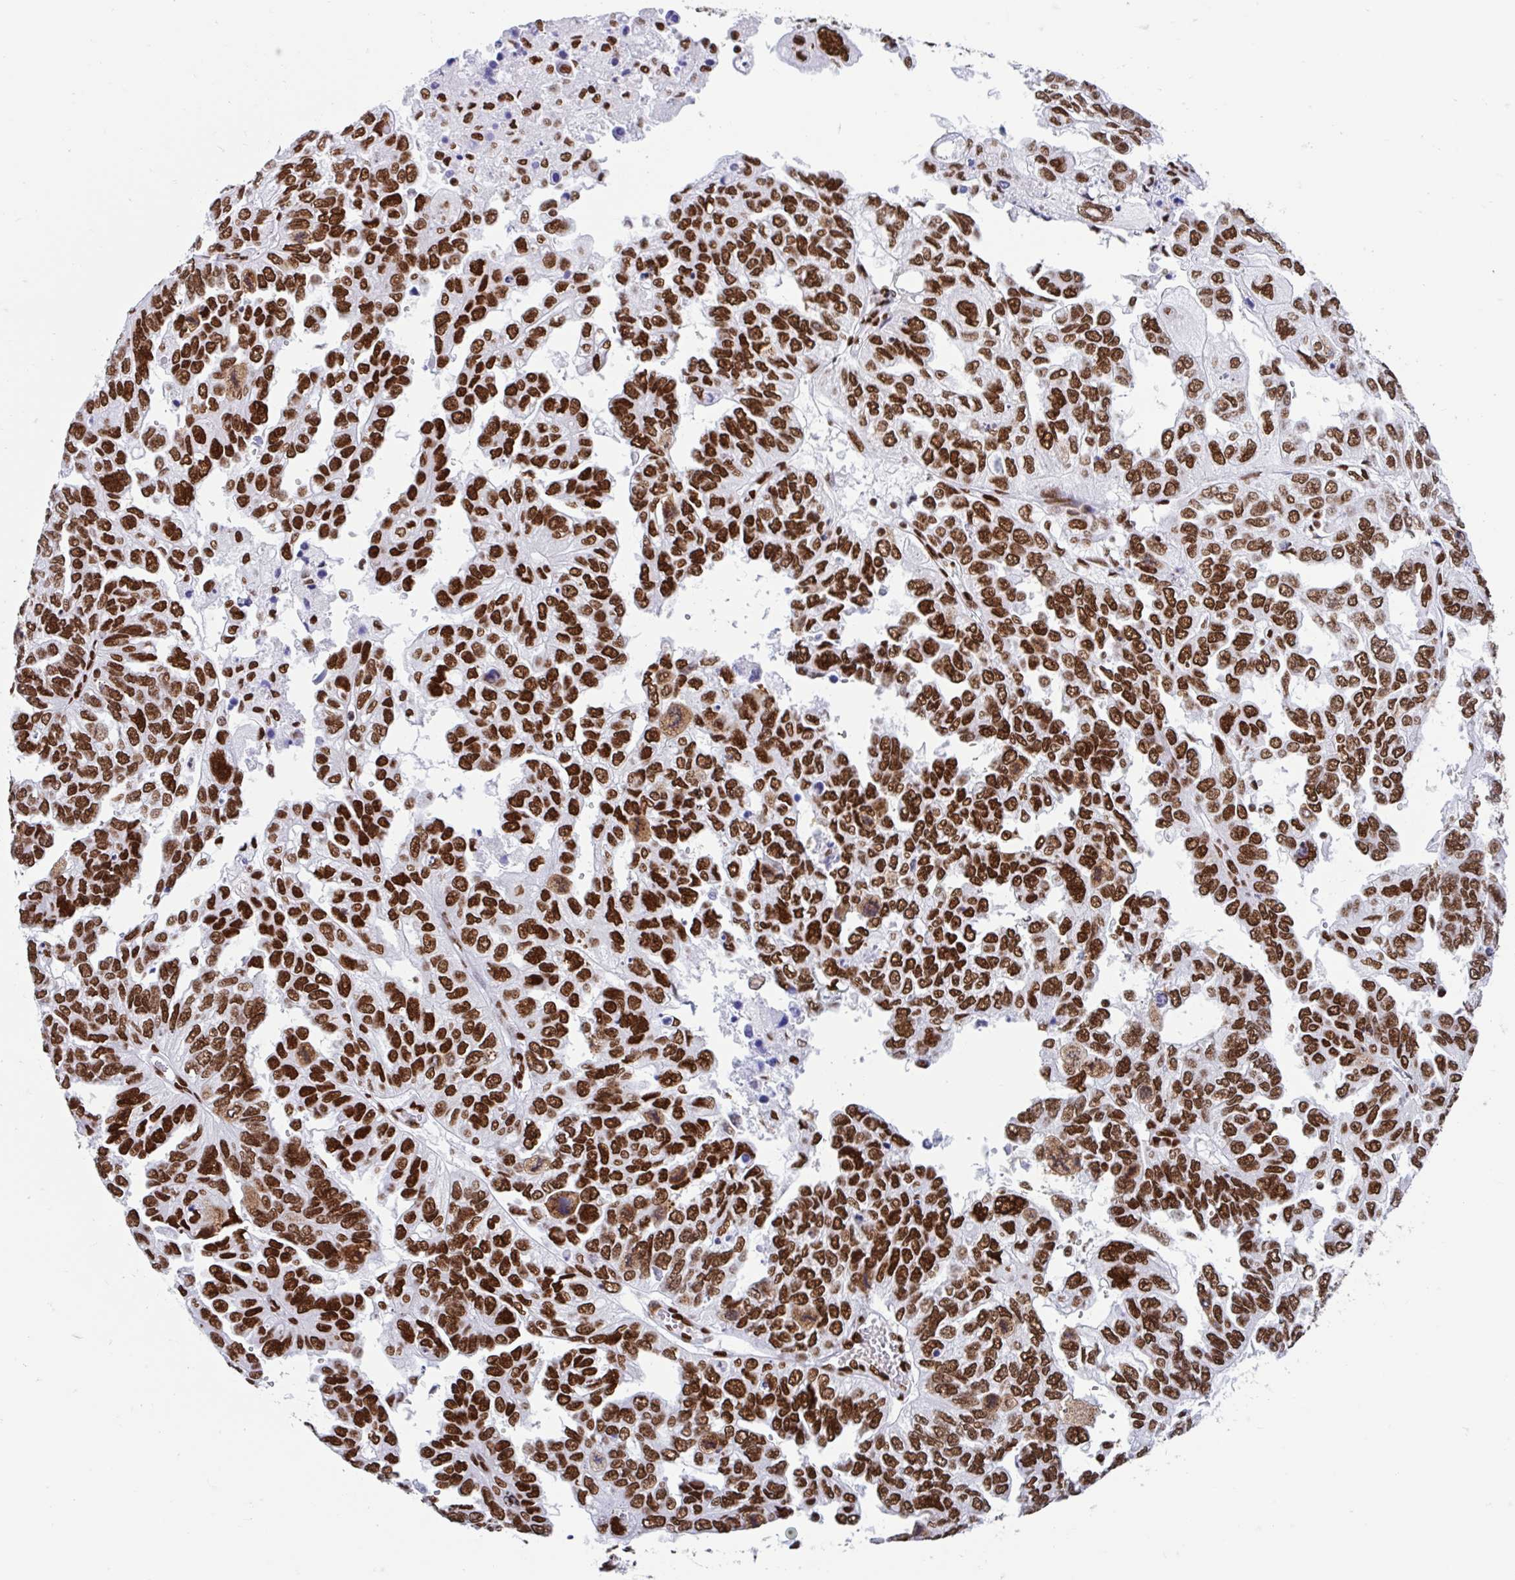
{"staining": {"intensity": "strong", "quantity": ">75%", "location": "nuclear"}, "tissue": "ovarian cancer", "cell_type": "Tumor cells", "image_type": "cancer", "snomed": [{"axis": "morphology", "description": "Cystadenocarcinoma, serous, NOS"}, {"axis": "topography", "description": "Ovary"}], "caption": "A brown stain shows strong nuclear positivity of a protein in human ovarian cancer (serous cystadenocarcinoma) tumor cells. The protein of interest is stained brown, and the nuclei are stained in blue (DAB IHC with brightfield microscopy, high magnification).", "gene": "KHDRBS1", "patient": {"sex": "female", "age": 53}}